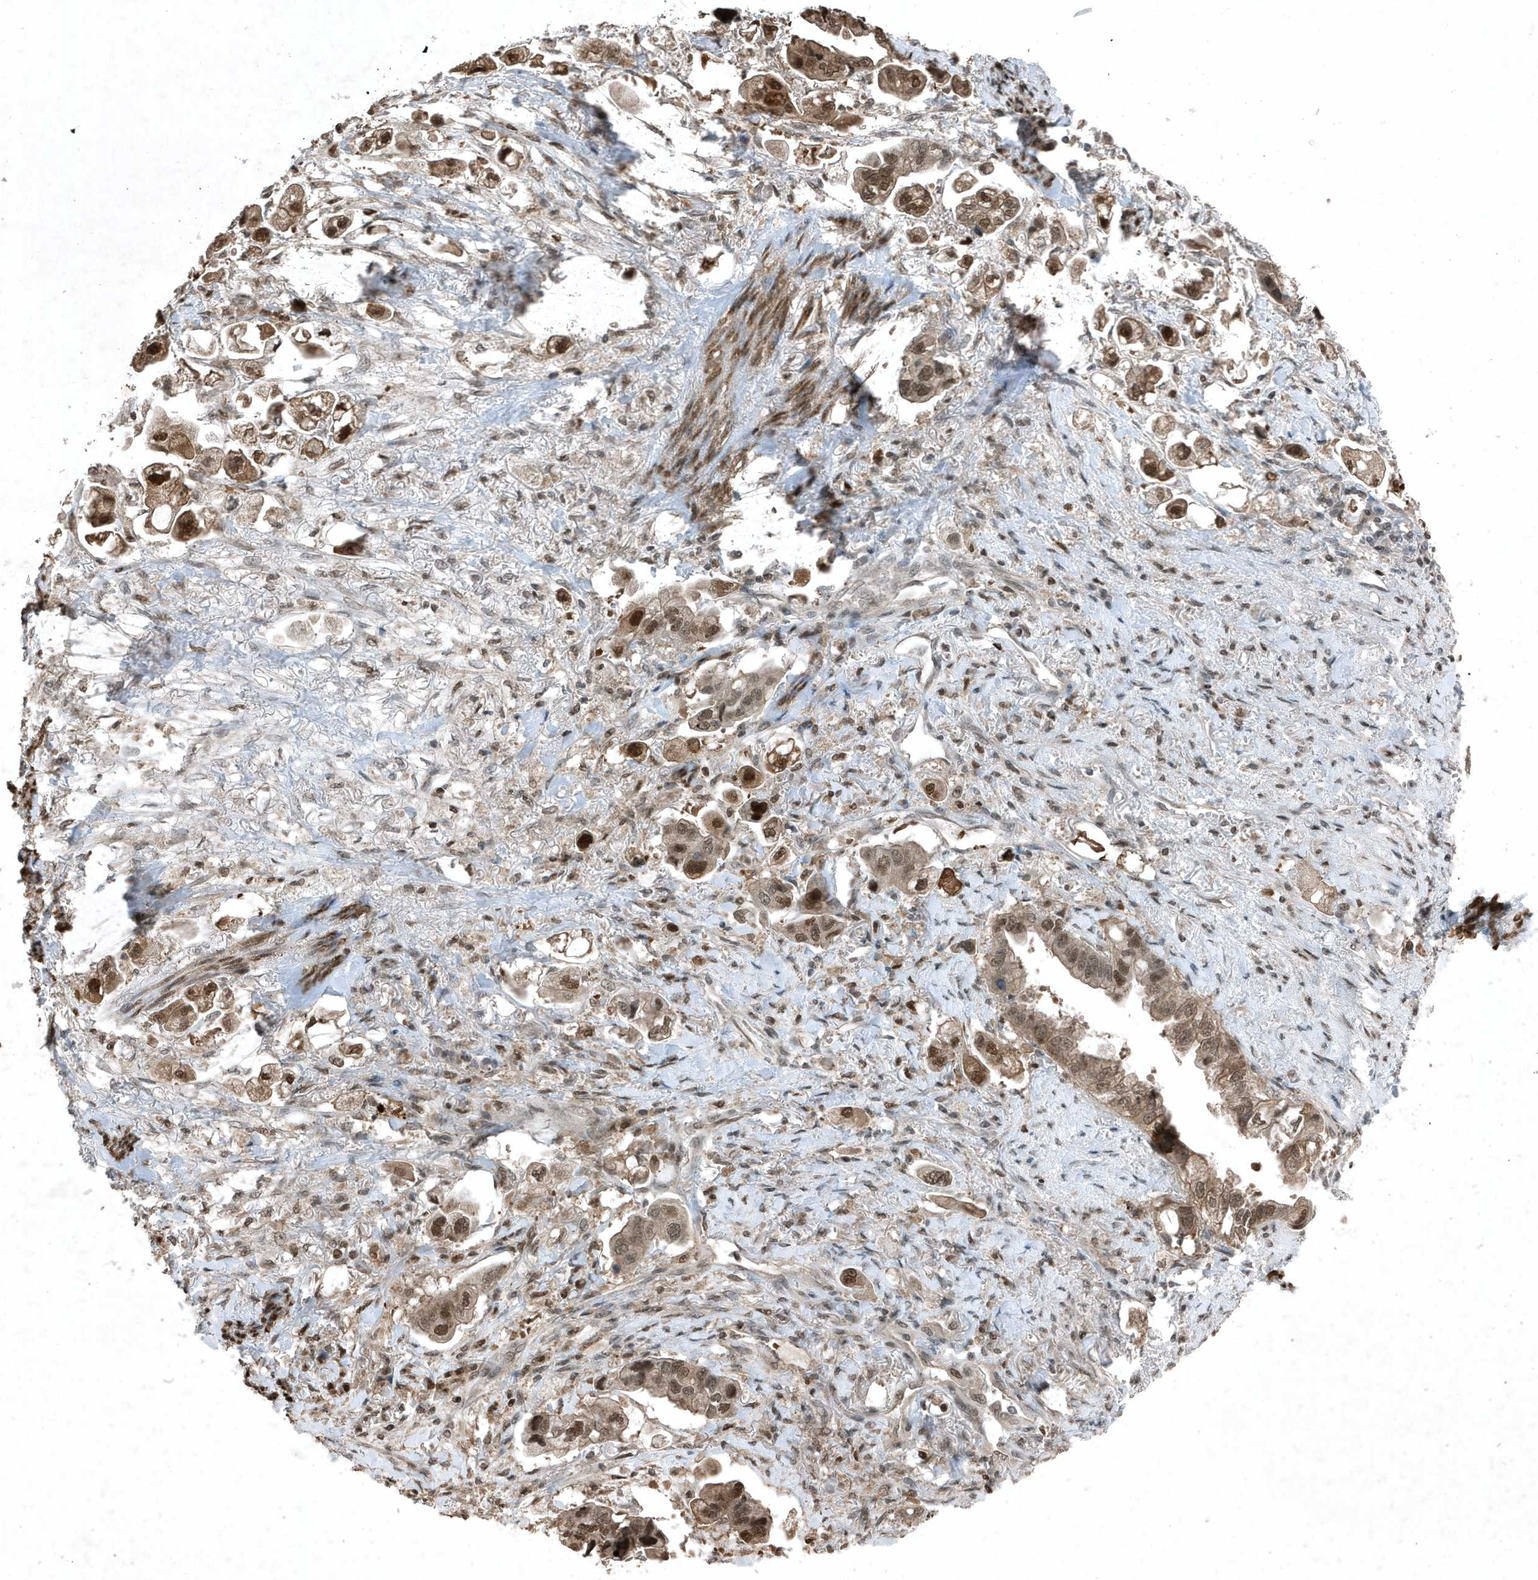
{"staining": {"intensity": "moderate", "quantity": ">75%", "location": "cytoplasmic/membranous,nuclear"}, "tissue": "stomach cancer", "cell_type": "Tumor cells", "image_type": "cancer", "snomed": [{"axis": "morphology", "description": "Adenocarcinoma, NOS"}, {"axis": "topography", "description": "Stomach"}], "caption": "A medium amount of moderate cytoplasmic/membranous and nuclear staining is present in approximately >75% of tumor cells in stomach cancer tissue. (DAB (3,3'-diaminobenzidine) IHC with brightfield microscopy, high magnification).", "gene": "HSPA1A", "patient": {"sex": "male", "age": 62}}